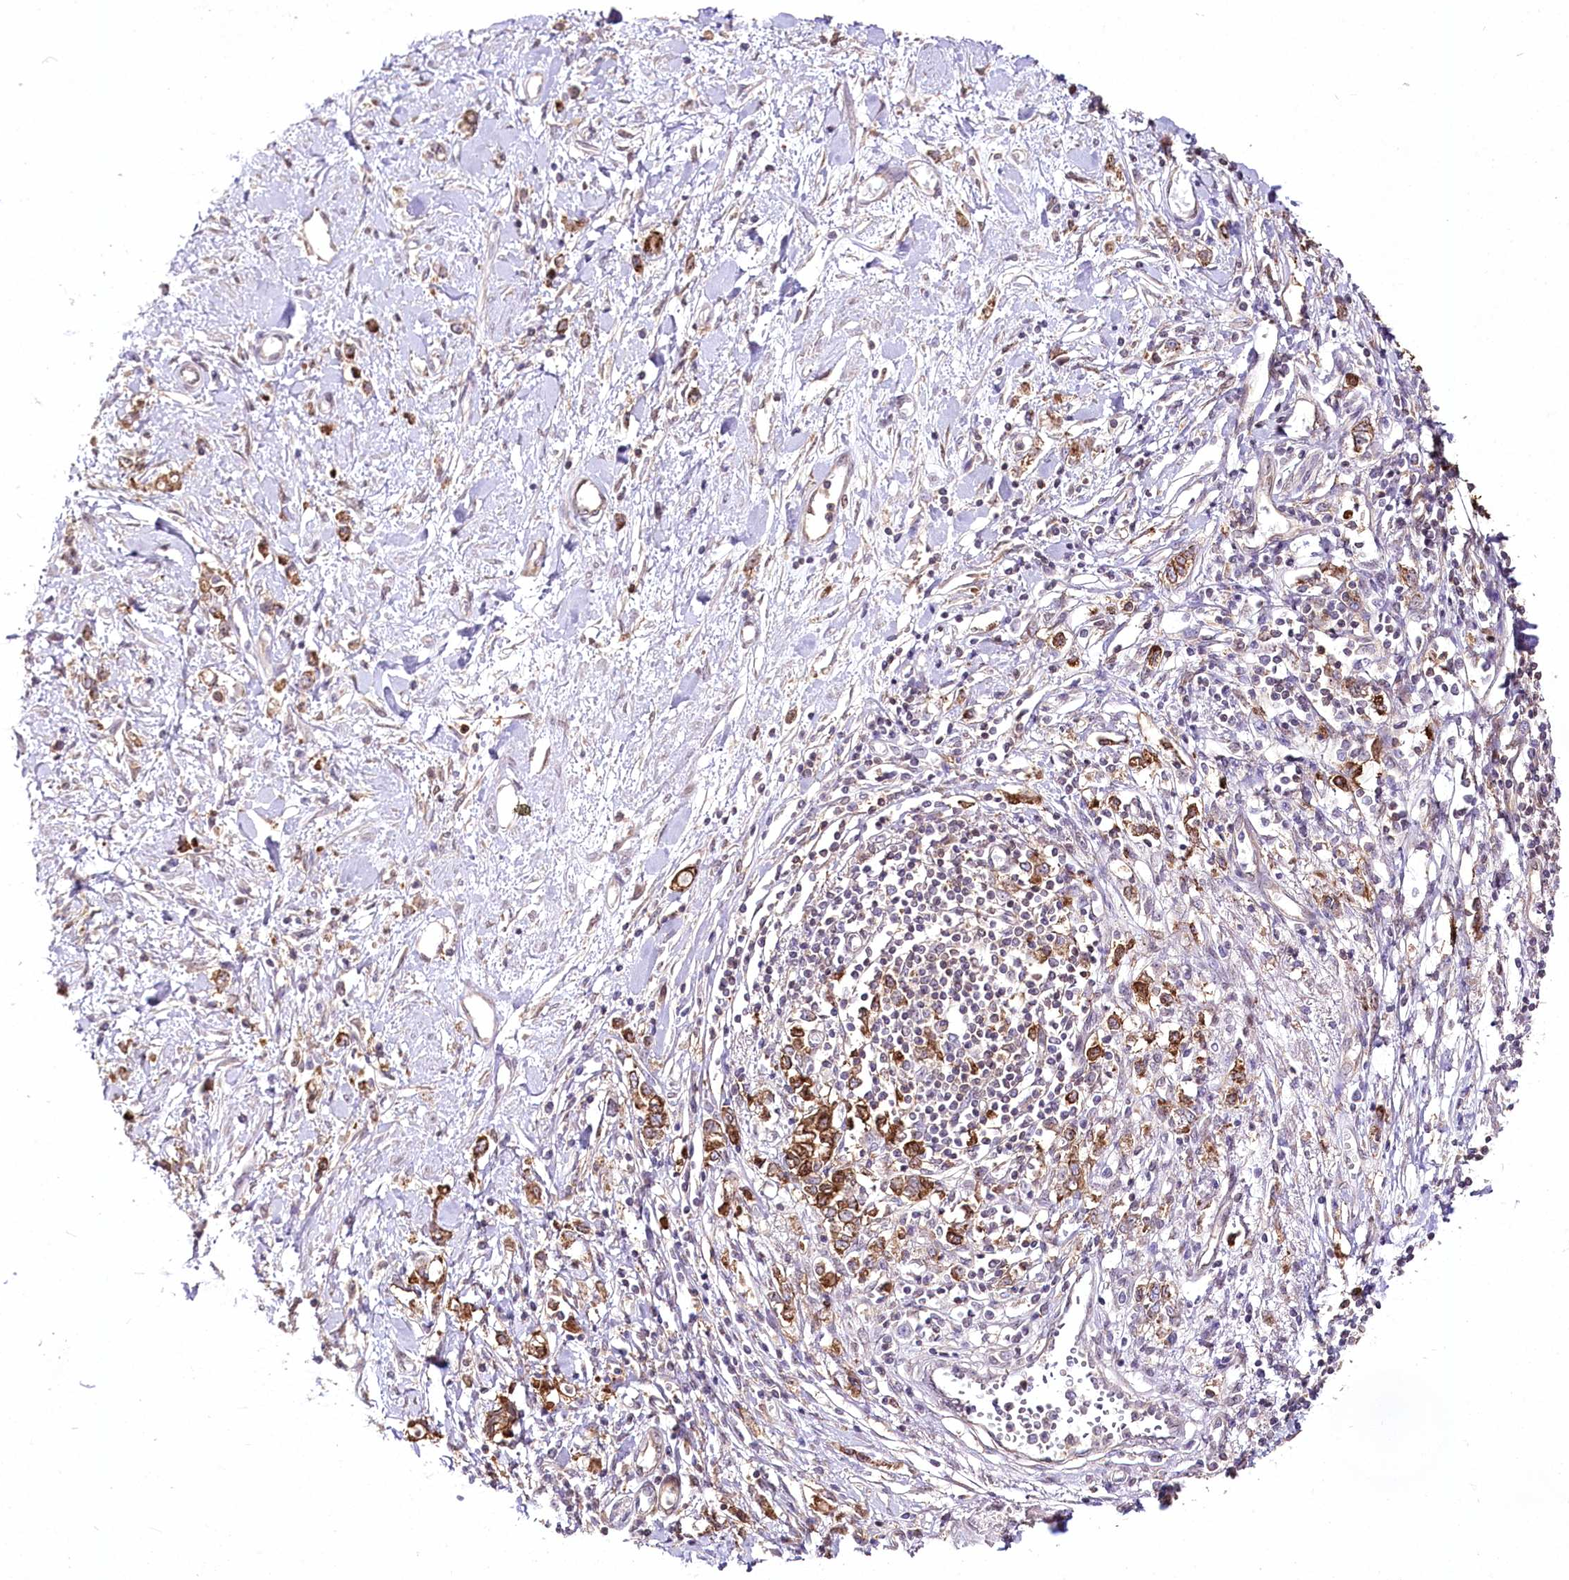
{"staining": {"intensity": "strong", "quantity": ">75%", "location": "cytoplasmic/membranous"}, "tissue": "stomach cancer", "cell_type": "Tumor cells", "image_type": "cancer", "snomed": [{"axis": "morphology", "description": "Adenocarcinoma, NOS"}, {"axis": "topography", "description": "Stomach"}], "caption": "The image shows immunohistochemical staining of stomach adenocarcinoma. There is strong cytoplasmic/membranous staining is appreciated in about >75% of tumor cells.", "gene": "UGP2", "patient": {"sex": "female", "age": 76}}